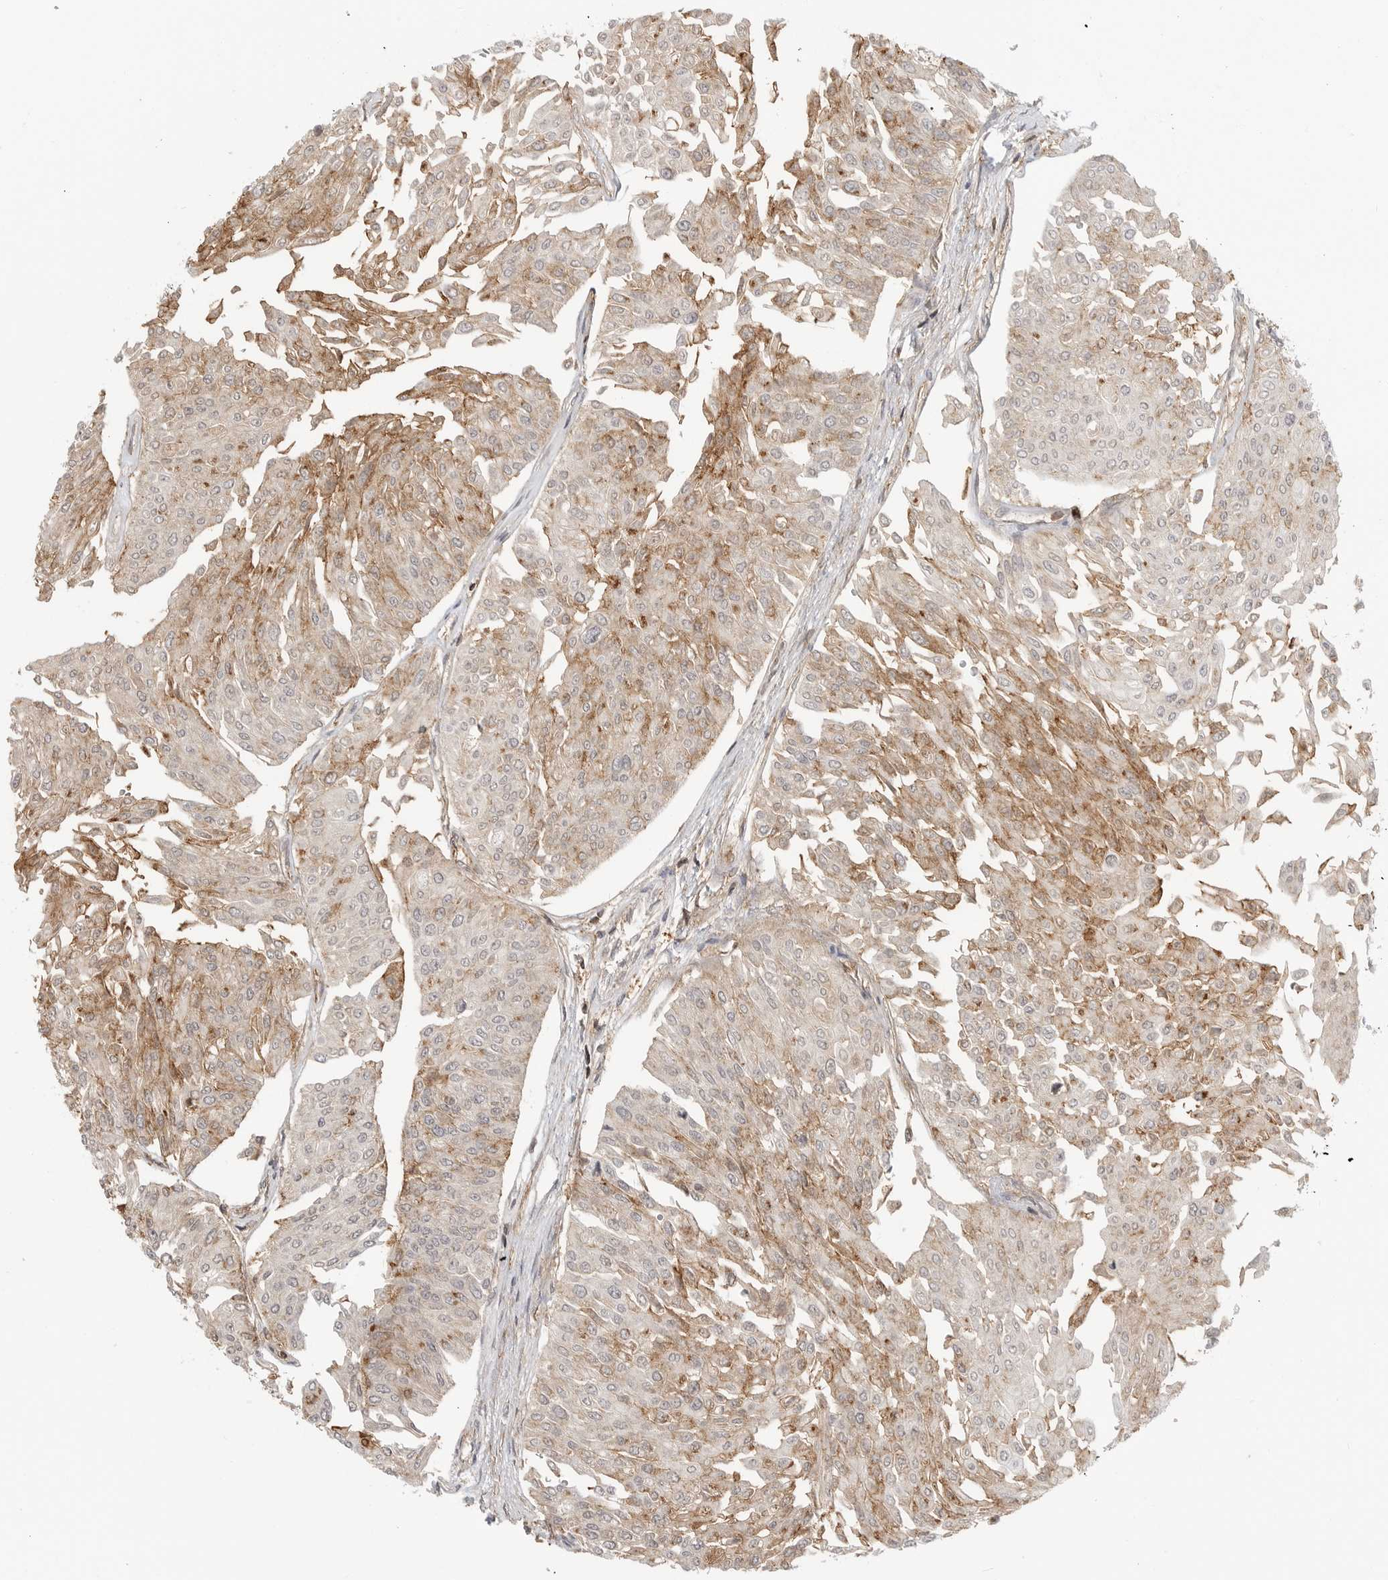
{"staining": {"intensity": "moderate", "quantity": ">75%", "location": "cytoplasmic/membranous"}, "tissue": "urothelial cancer", "cell_type": "Tumor cells", "image_type": "cancer", "snomed": [{"axis": "morphology", "description": "Urothelial carcinoma, Low grade"}, {"axis": "topography", "description": "Urinary bladder"}], "caption": "Immunohistochemical staining of urothelial cancer demonstrates medium levels of moderate cytoplasmic/membranous protein expression in approximately >75% of tumor cells.", "gene": "ANXA11", "patient": {"sex": "male", "age": 67}}